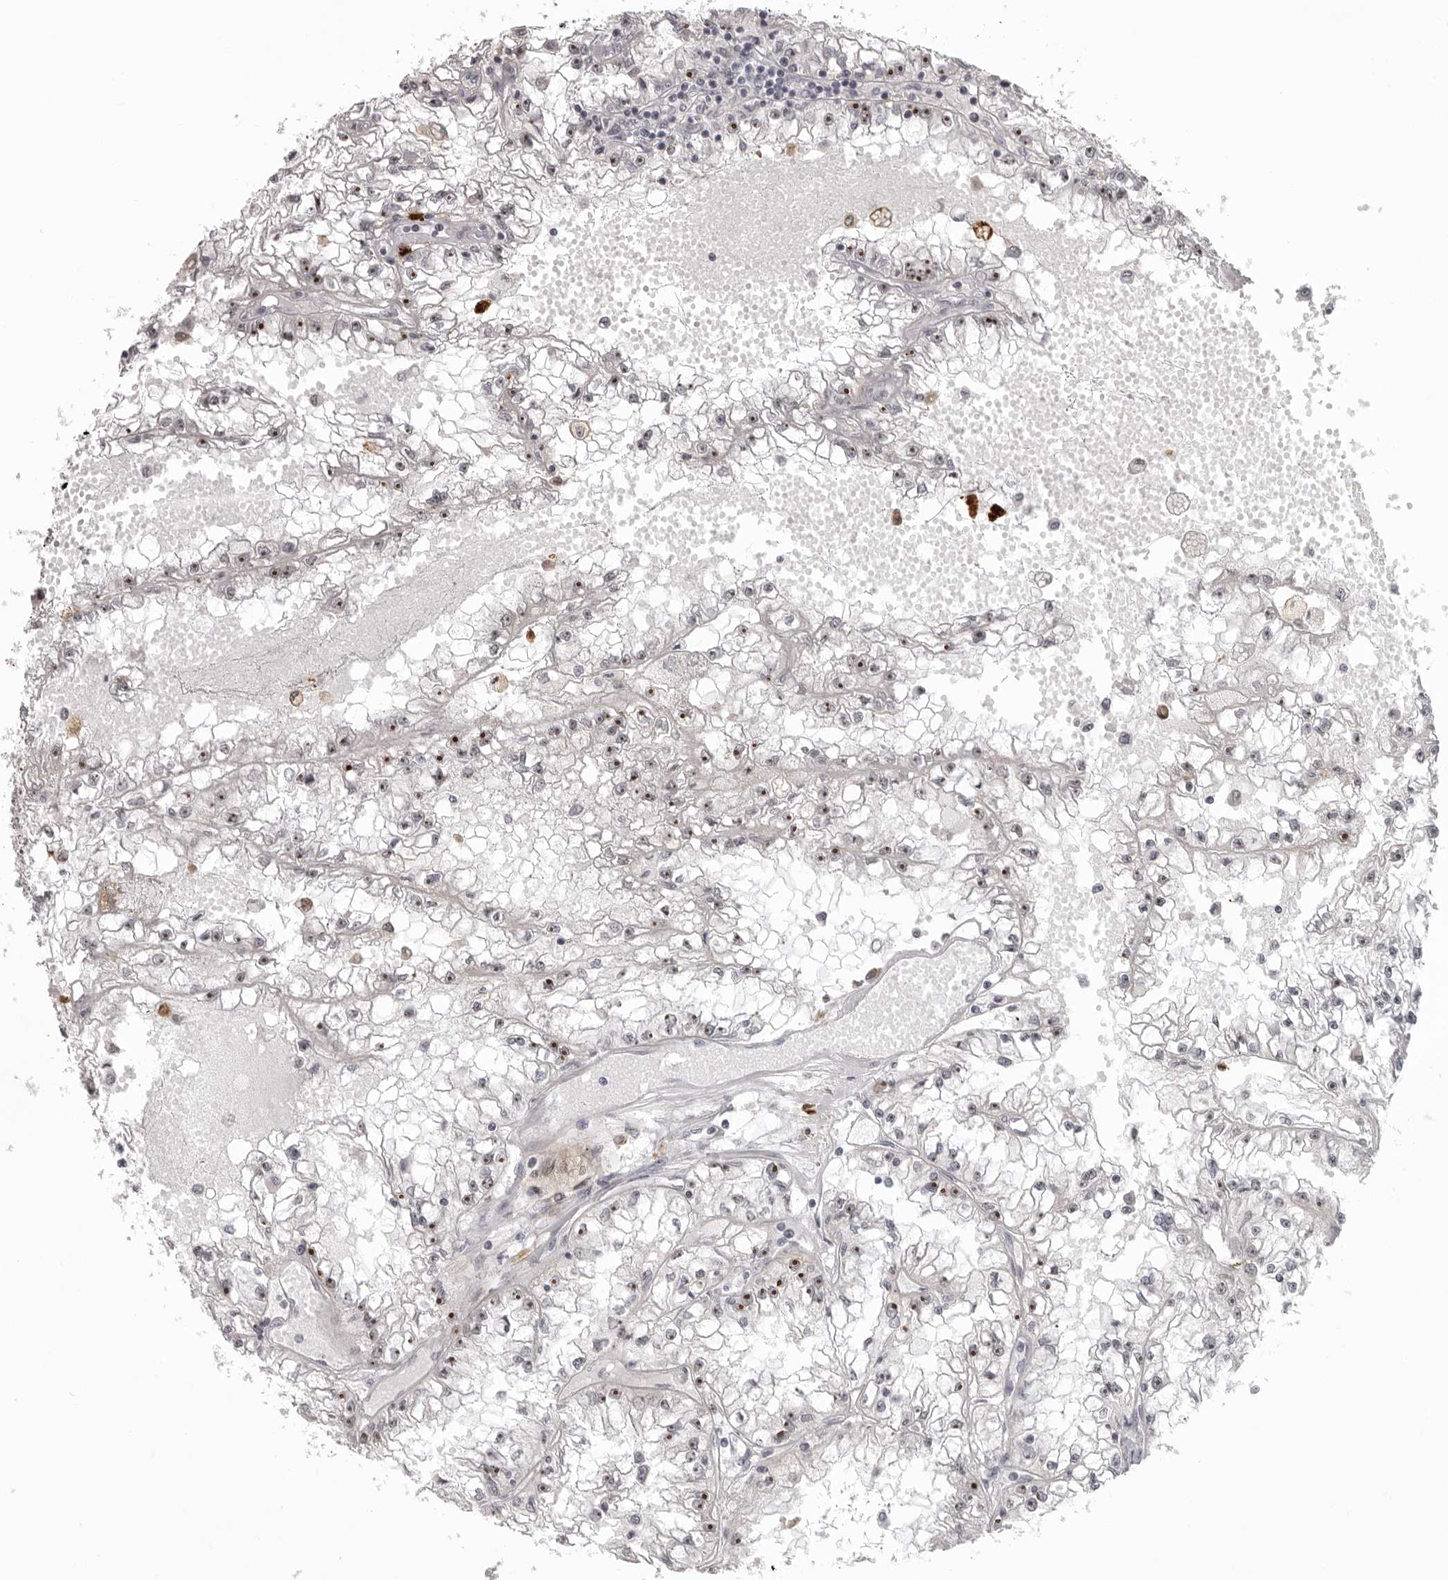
{"staining": {"intensity": "strong", "quantity": "25%-75%", "location": "nuclear"}, "tissue": "renal cancer", "cell_type": "Tumor cells", "image_type": "cancer", "snomed": [{"axis": "morphology", "description": "Adenocarcinoma, NOS"}, {"axis": "topography", "description": "Kidney"}], "caption": "Brown immunohistochemical staining in adenocarcinoma (renal) displays strong nuclear staining in about 25%-75% of tumor cells.", "gene": "HELZ", "patient": {"sex": "male", "age": 56}}